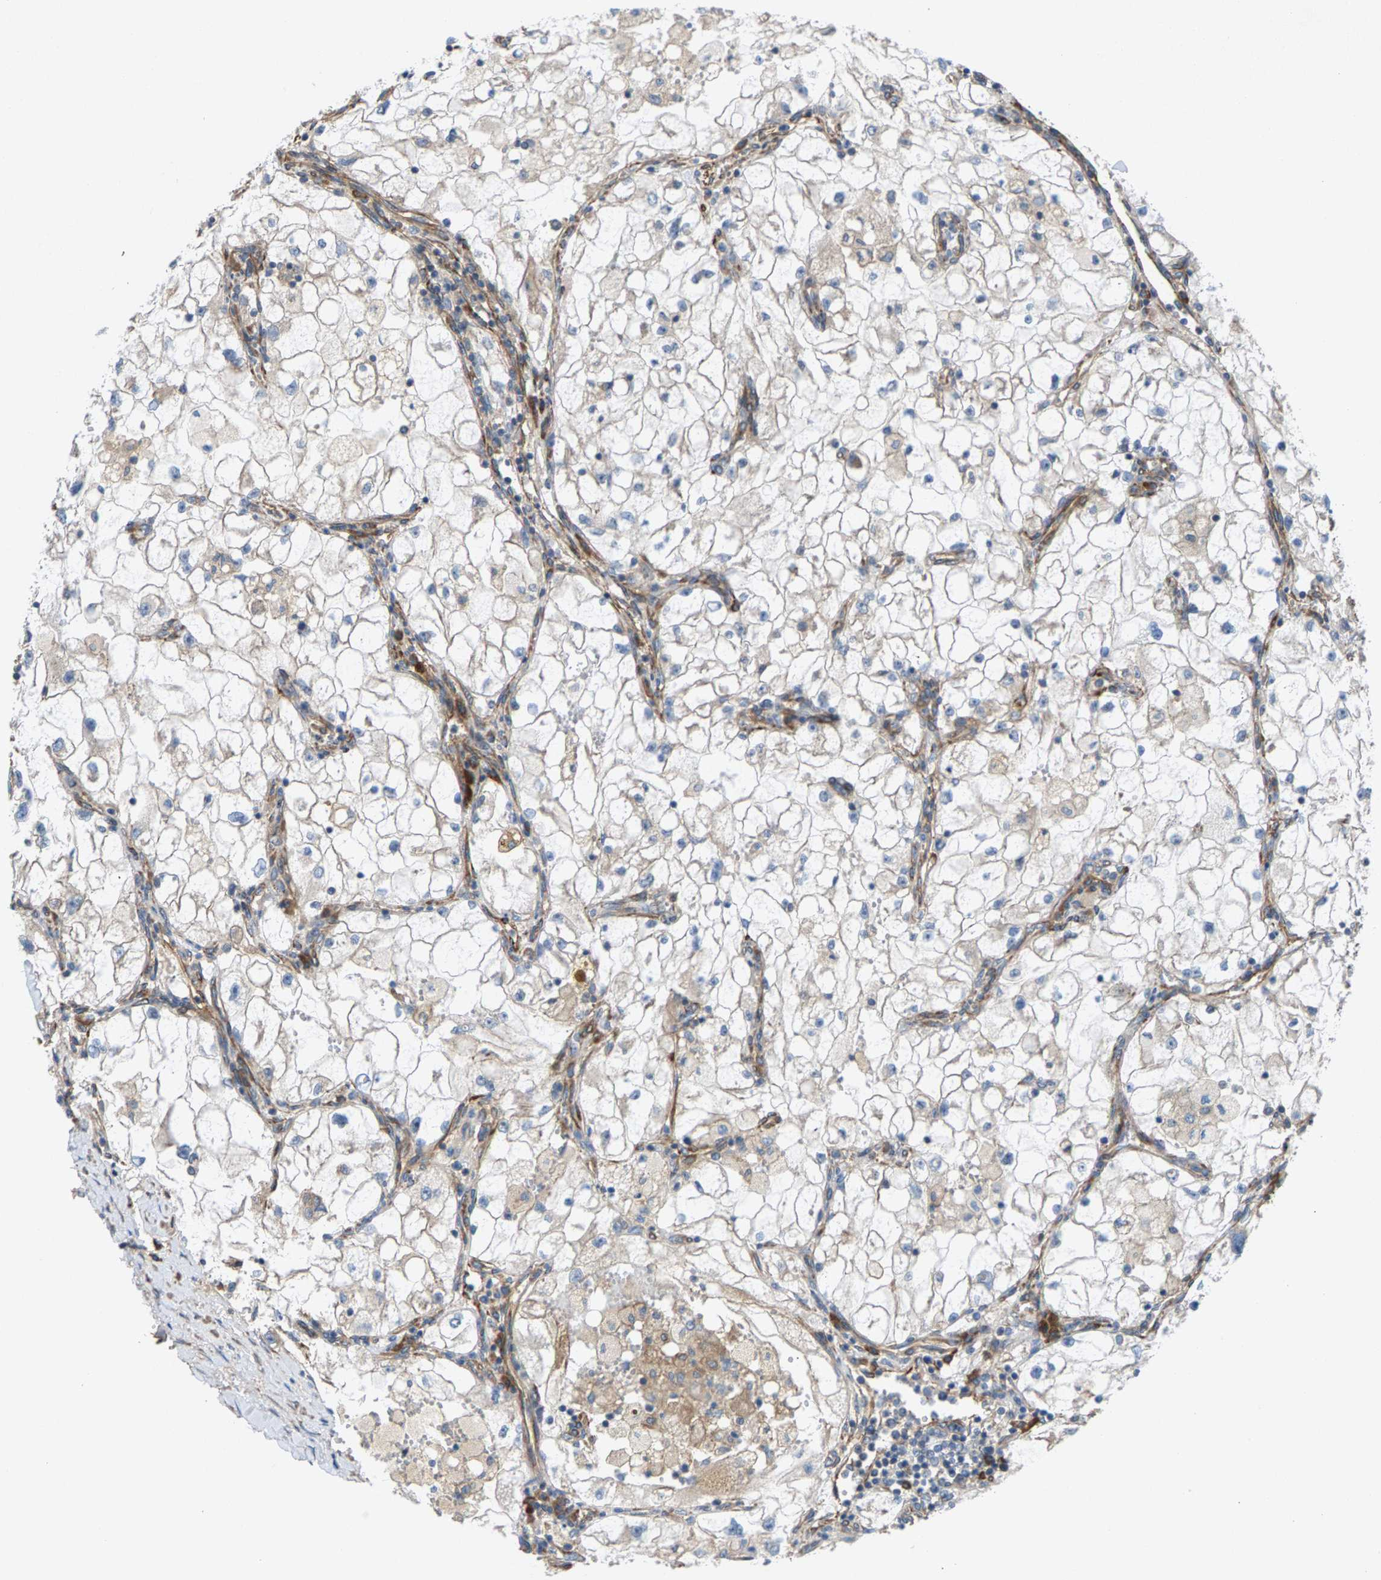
{"staining": {"intensity": "negative", "quantity": "none", "location": "none"}, "tissue": "renal cancer", "cell_type": "Tumor cells", "image_type": "cancer", "snomed": [{"axis": "morphology", "description": "Adenocarcinoma, NOS"}, {"axis": "topography", "description": "Kidney"}], "caption": "Immunohistochemistry (IHC) photomicrograph of neoplastic tissue: human renal adenocarcinoma stained with DAB (3,3'-diaminobenzidine) demonstrates no significant protein staining in tumor cells.", "gene": "PDCL", "patient": {"sex": "female", "age": 70}}